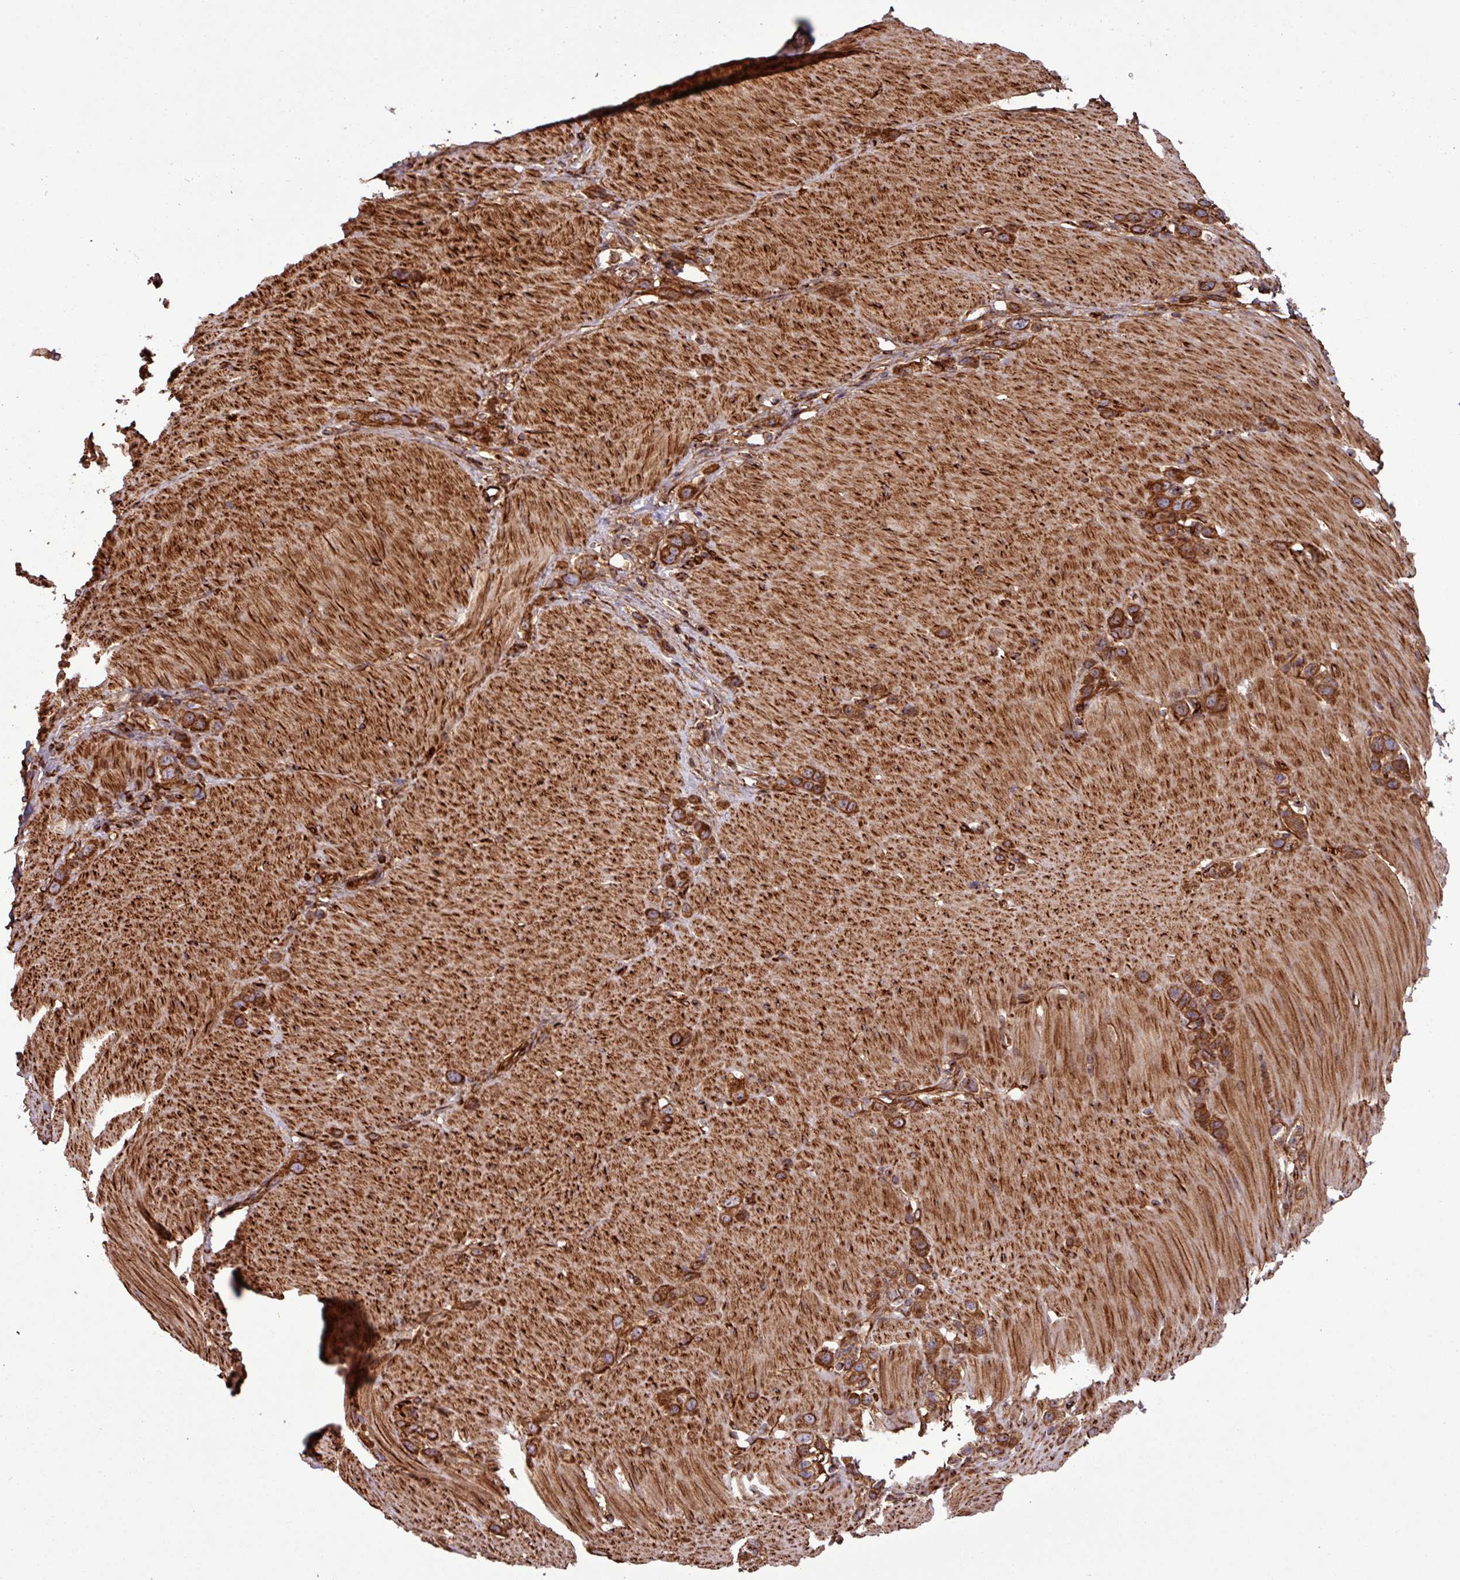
{"staining": {"intensity": "strong", "quantity": ">75%", "location": "cytoplasmic/membranous"}, "tissue": "stomach cancer", "cell_type": "Tumor cells", "image_type": "cancer", "snomed": [{"axis": "morphology", "description": "Adenocarcinoma, NOS"}, {"axis": "topography", "description": "Stomach"}], "caption": "Human stomach cancer (adenocarcinoma) stained with a protein marker exhibits strong staining in tumor cells.", "gene": "ZNF300", "patient": {"sex": "female", "age": 65}}